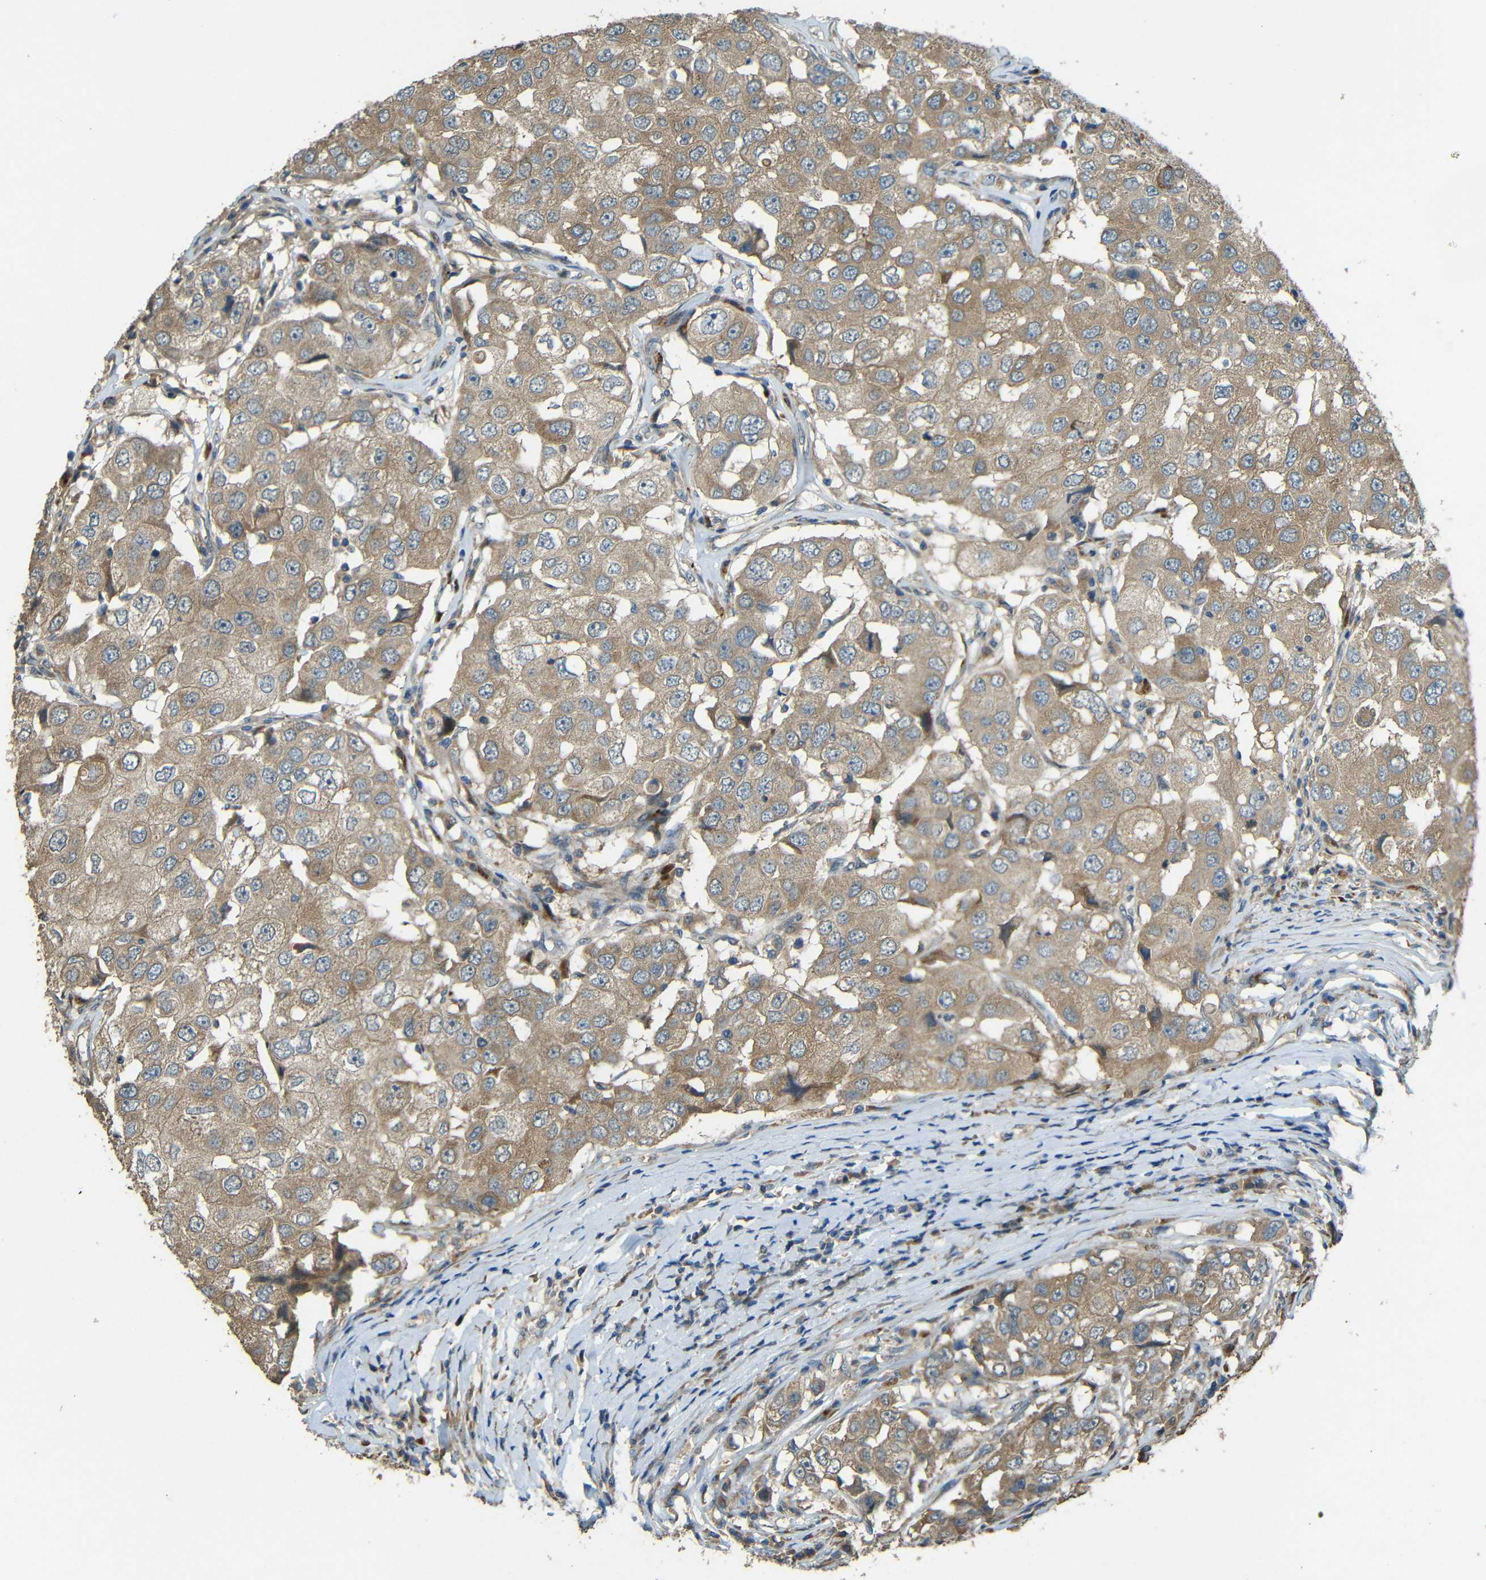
{"staining": {"intensity": "weak", "quantity": ">75%", "location": "cytoplasmic/membranous"}, "tissue": "breast cancer", "cell_type": "Tumor cells", "image_type": "cancer", "snomed": [{"axis": "morphology", "description": "Duct carcinoma"}, {"axis": "topography", "description": "Breast"}], "caption": "The histopathology image demonstrates a brown stain indicating the presence of a protein in the cytoplasmic/membranous of tumor cells in breast cancer.", "gene": "ACACA", "patient": {"sex": "female", "age": 27}}